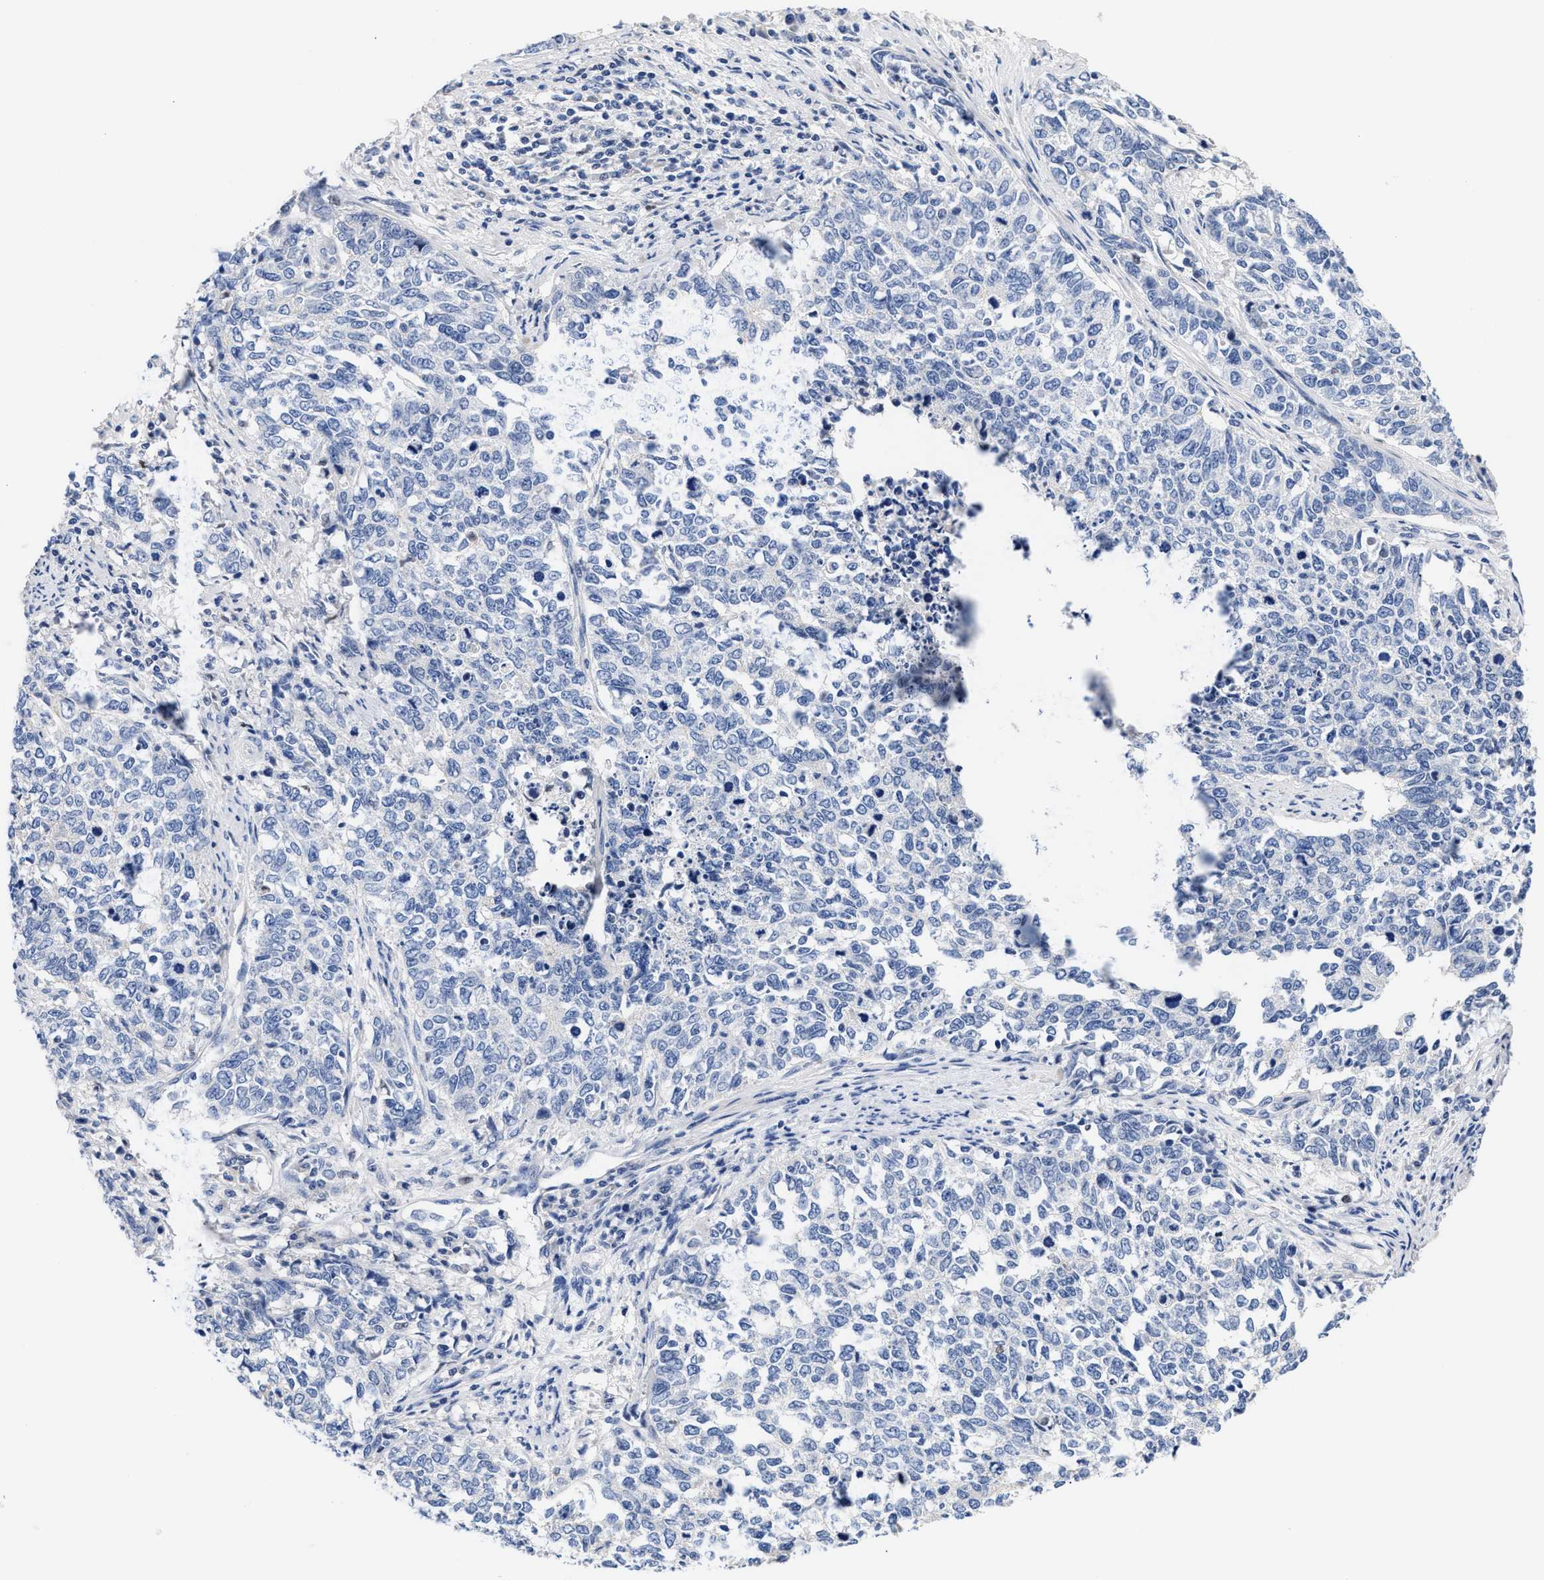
{"staining": {"intensity": "negative", "quantity": "none", "location": "none"}, "tissue": "cervical cancer", "cell_type": "Tumor cells", "image_type": "cancer", "snomed": [{"axis": "morphology", "description": "Squamous cell carcinoma, NOS"}, {"axis": "topography", "description": "Cervix"}], "caption": "Immunohistochemistry (IHC) photomicrograph of neoplastic tissue: cervical cancer stained with DAB (3,3'-diaminobenzidine) shows no significant protein positivity in tumor cells.", "gene": "ACTL7B", "patient": {"sex": "female", "age": 63}}